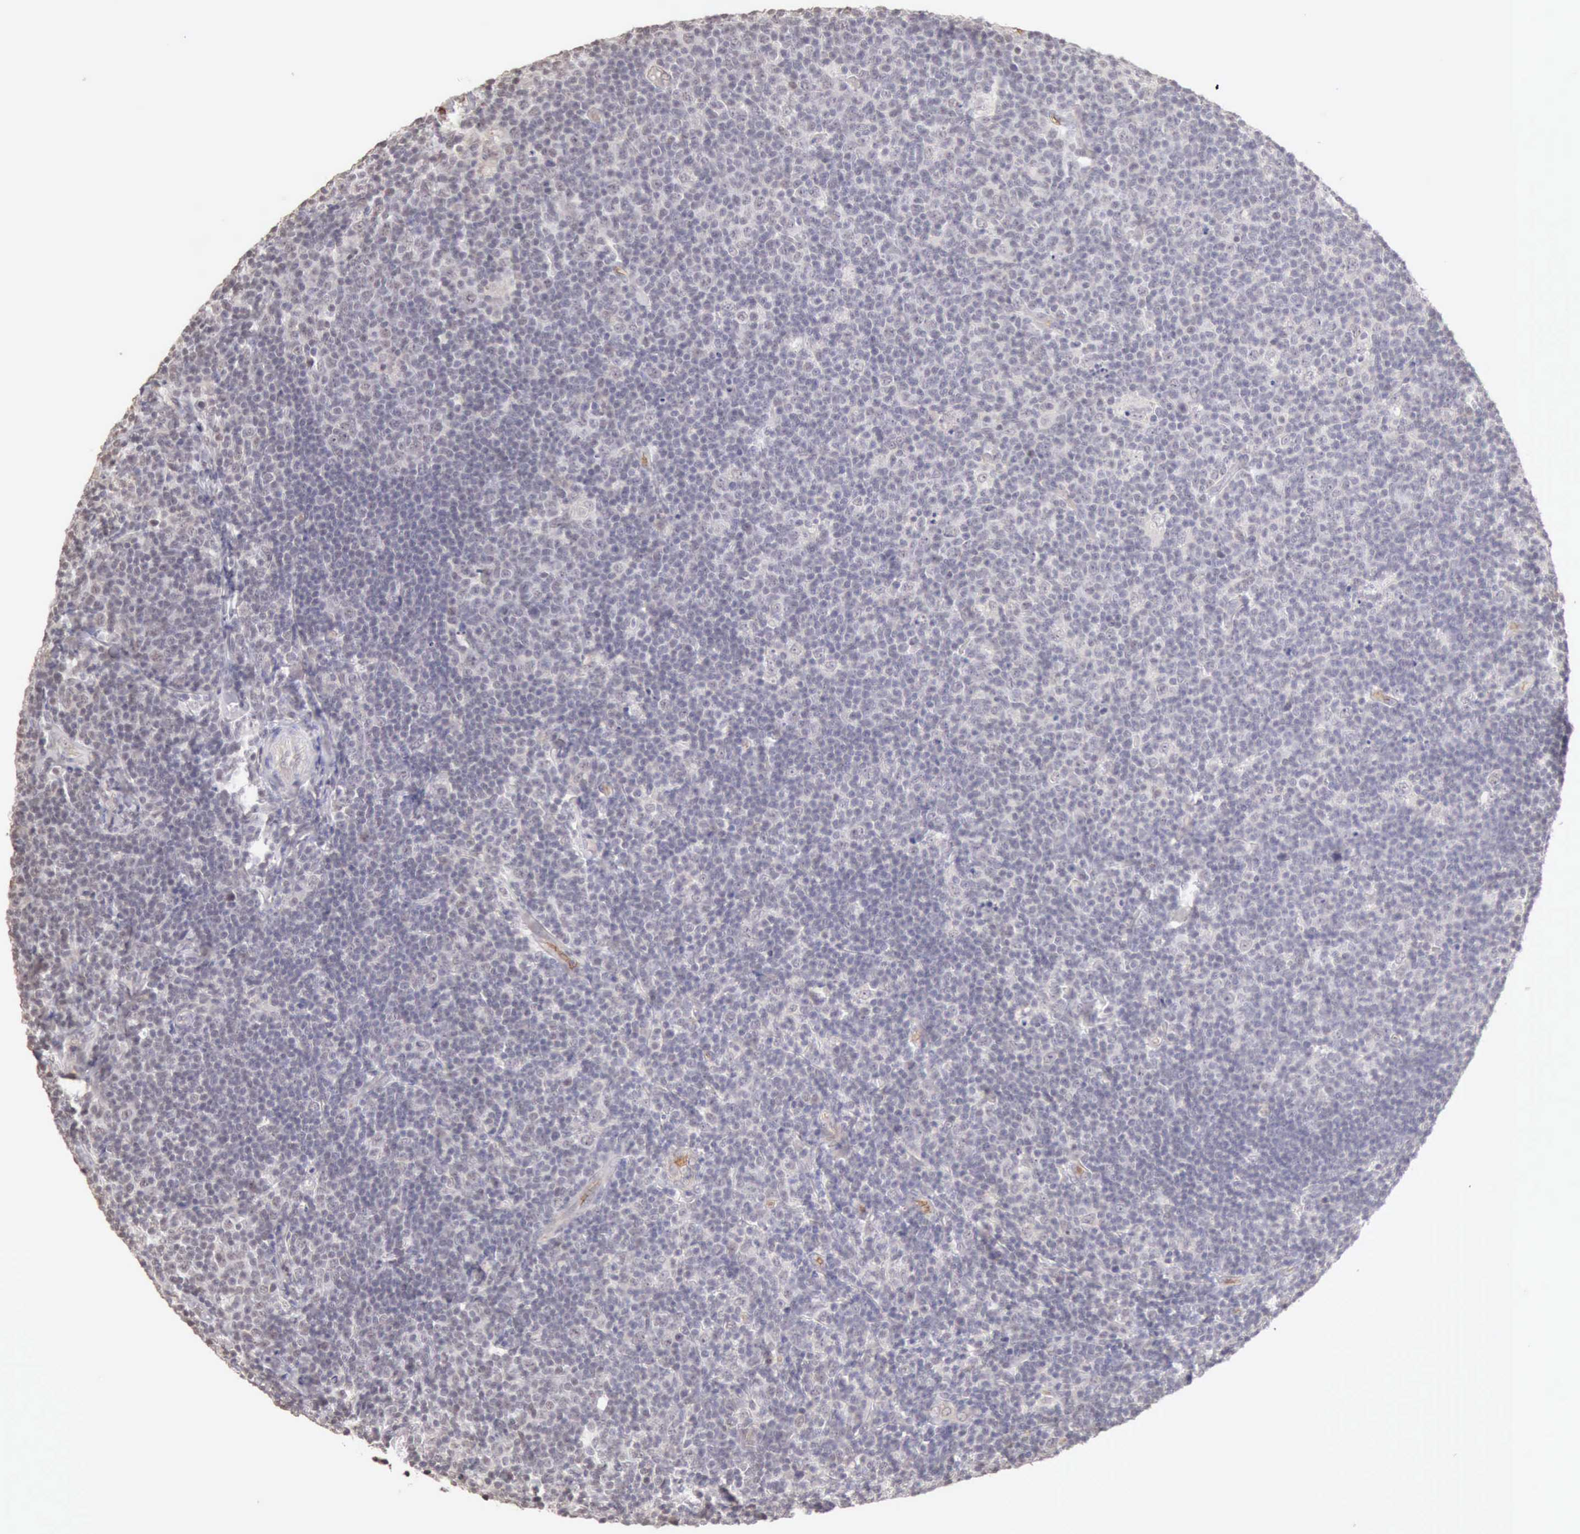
{"staining": {"intensity": "negative", "quantity": "none", "location": "none"}, "tissue": "lymphoma", "cell_type": "Tumor cells", "image_type": "cancer", "snomed": [{"axis": "morphology", "description": "Malignant lymphoma, non-Hodgkin's type, Low grade"}, {"axis": "topography", "description": "Lymph node"}], "caption": "DAB (3,3'-diaminobenzidine) immunohistochemical staining of human lymphoma shows no significant positivity in tumor cells.", "gene": "CFI", "patient": {"sex": "male", "age": 74}}